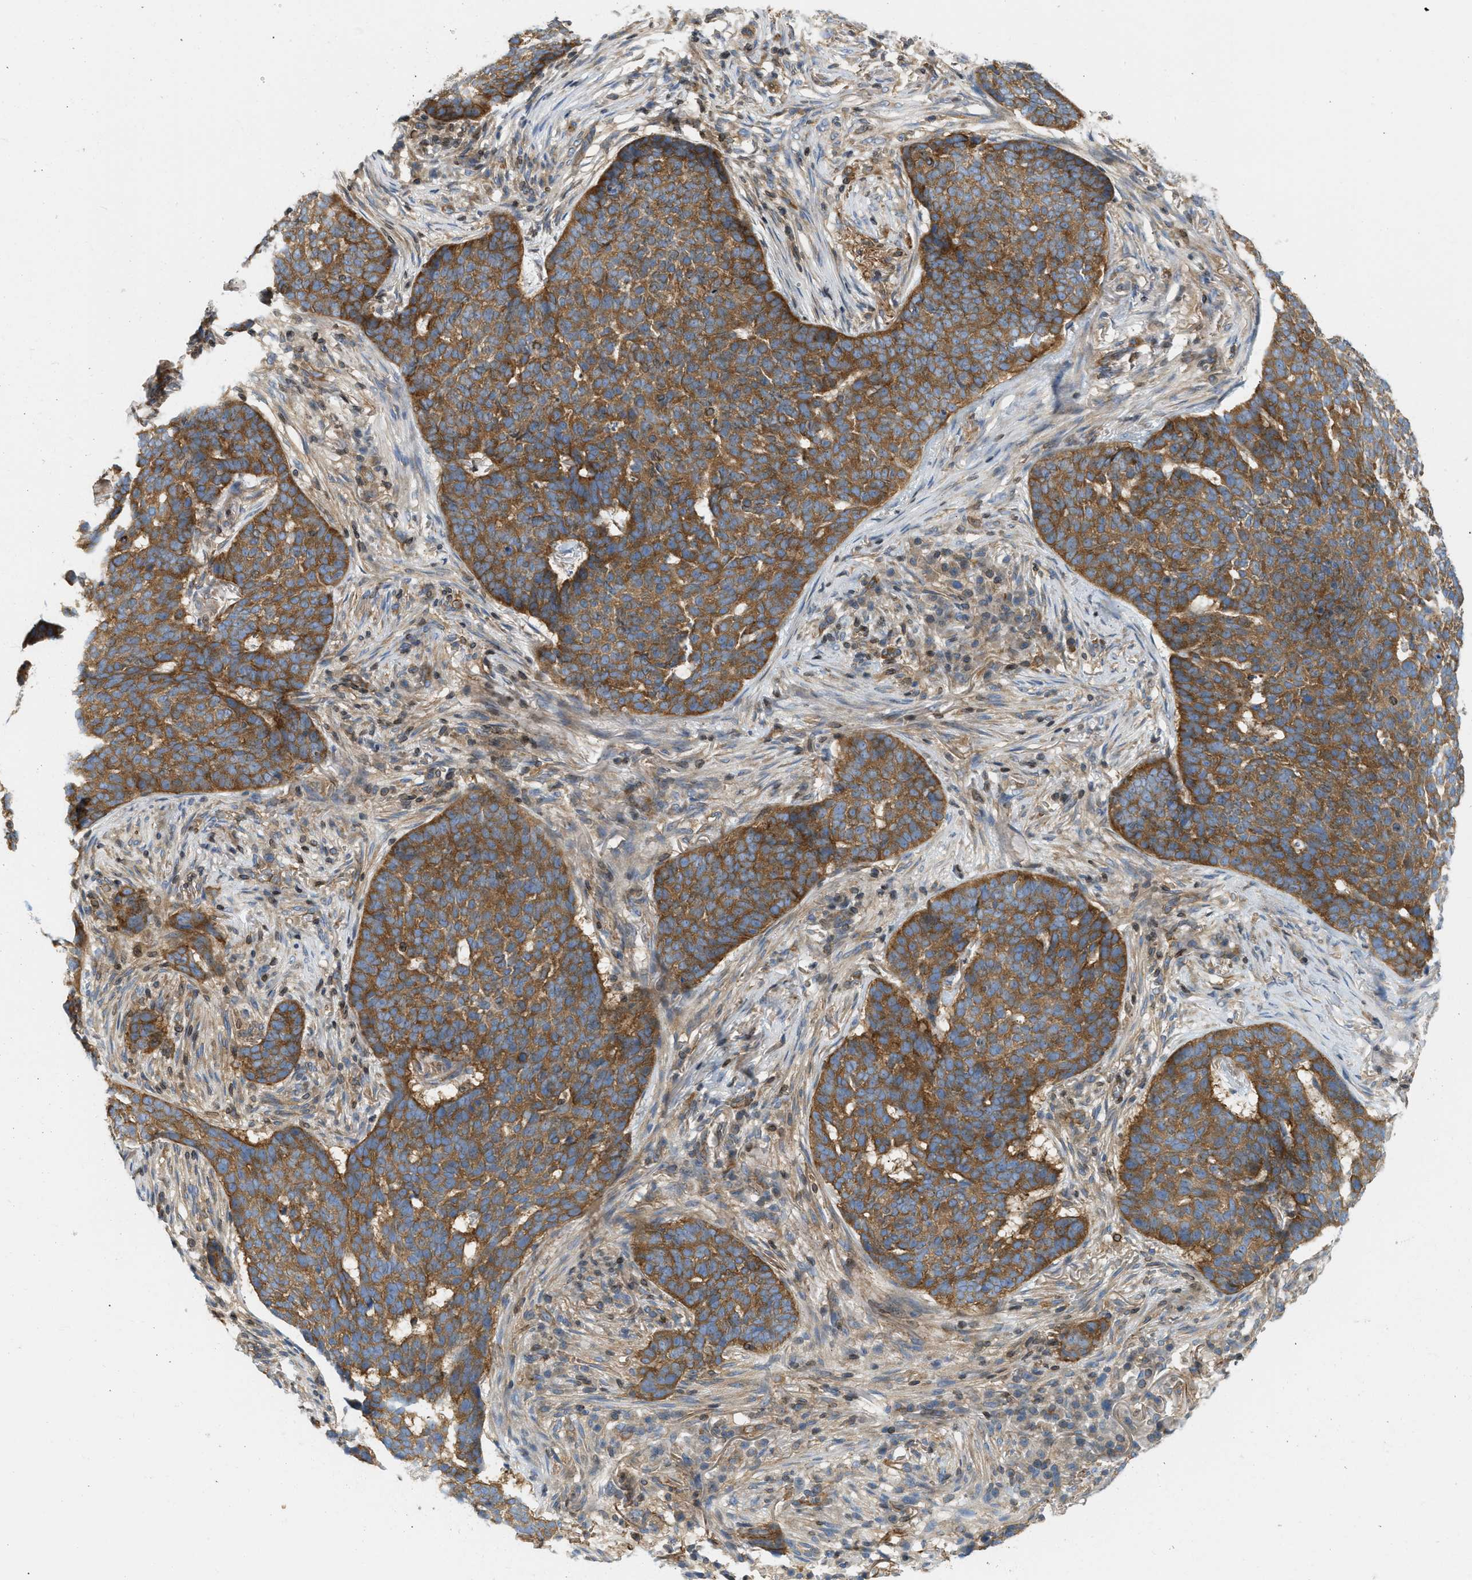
{"staining": {"intensity": "strong", "quantity": ">75%", "location": "cytoplasmic/membranous"}, "tissue": "skin cancer", "cell_type": "Tumor cells", "image_type": "cancer", "snomed": [{"axis": "morphology", "description": "Basal cell carcinoma"}, {"axis": "topography", "description": "Skin"}], "caption": "Skin cancer stained for a protein exhibits strong cytoplasmic/membranous positivity in tumor cells.", "gene": "STRN", "patient": {"sex": "male", "age": 85}}